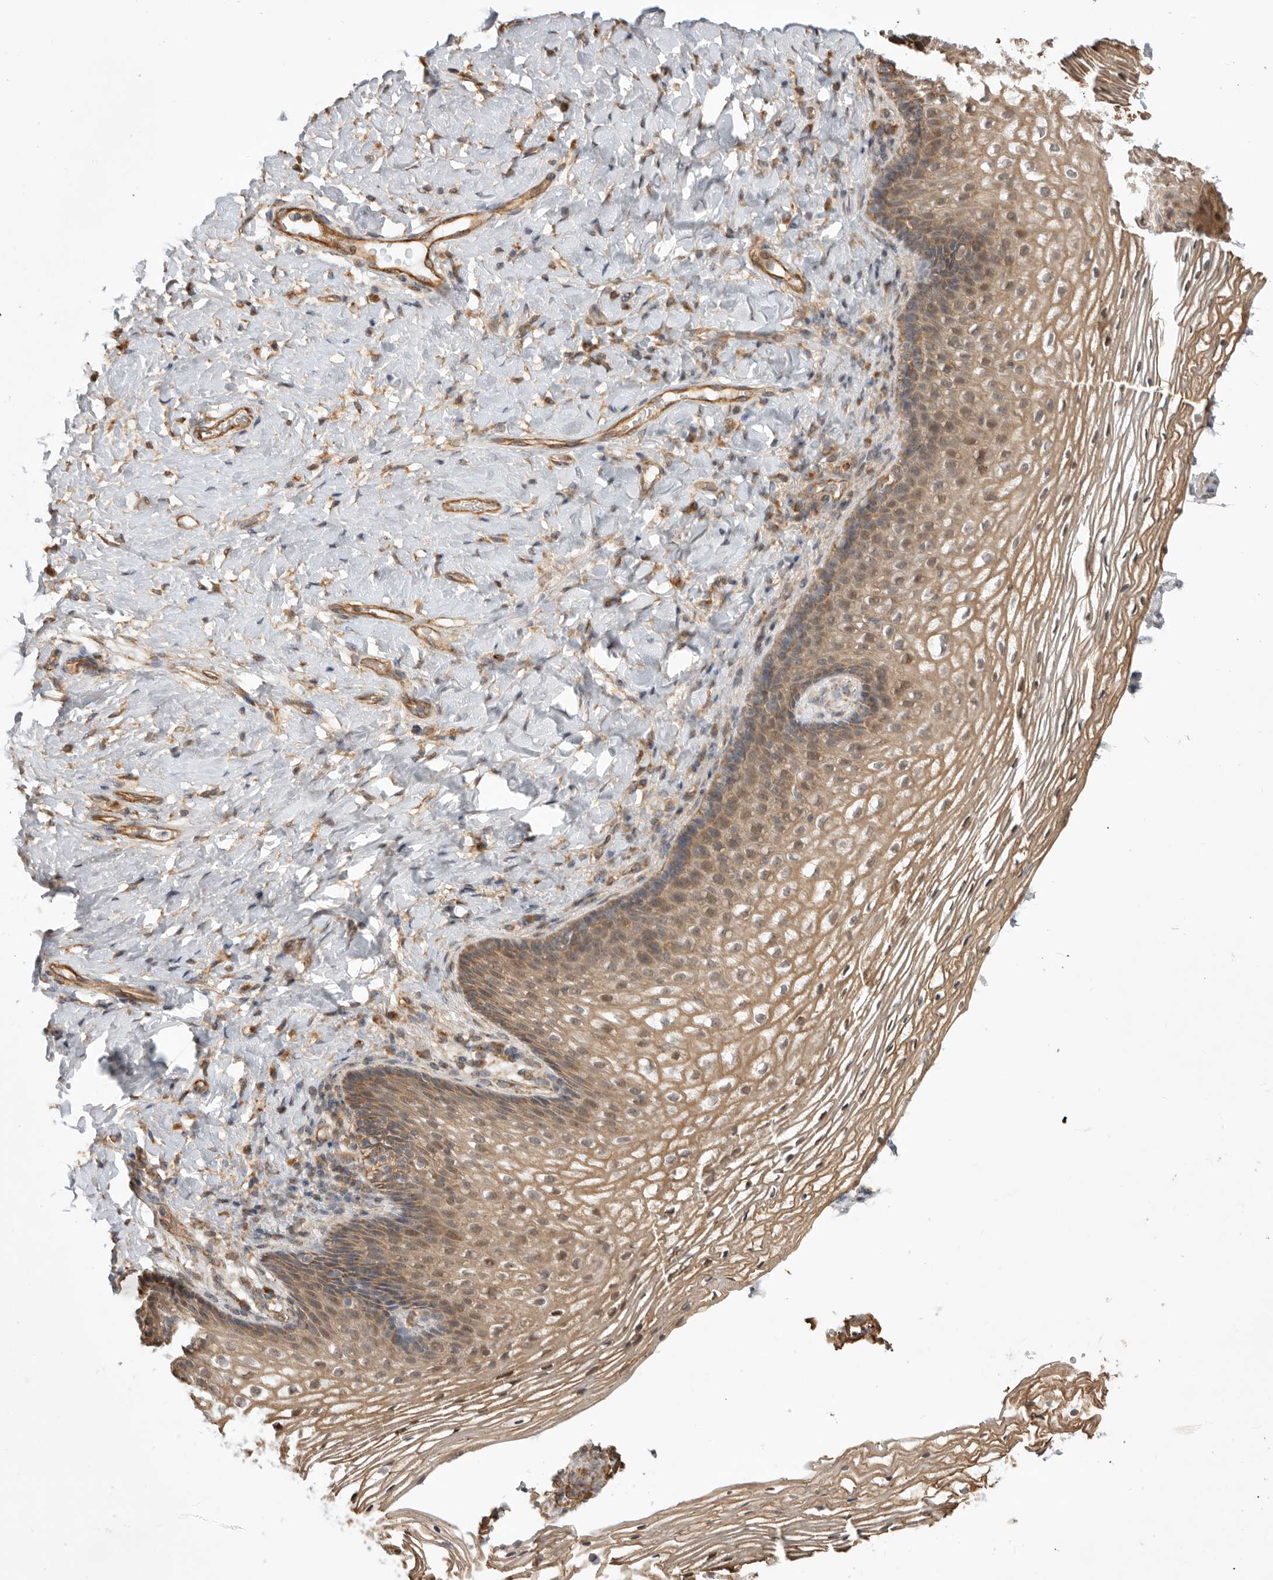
{"staining": {"intensity": "moderate", "quantity": ">75%", "location": "cytoplasmic/membranous"}, "tissue": "vagina", "cell_type": "Squamous epithelial cells", "image_type": "normal", "snomed": [{"axis": "morphology", "description": "Normal tissue, NOS"}, {"axis": "topography", "description": "Vagina"}], "caption": "Immunohistochemical staining of benign human vagina shows medium levels of moderate cytoplasmic/membranous positivity in about >75% of squamous epithelial cells.", "gene": "DPH7", "patient": {"sex": "female", "age": 60}}